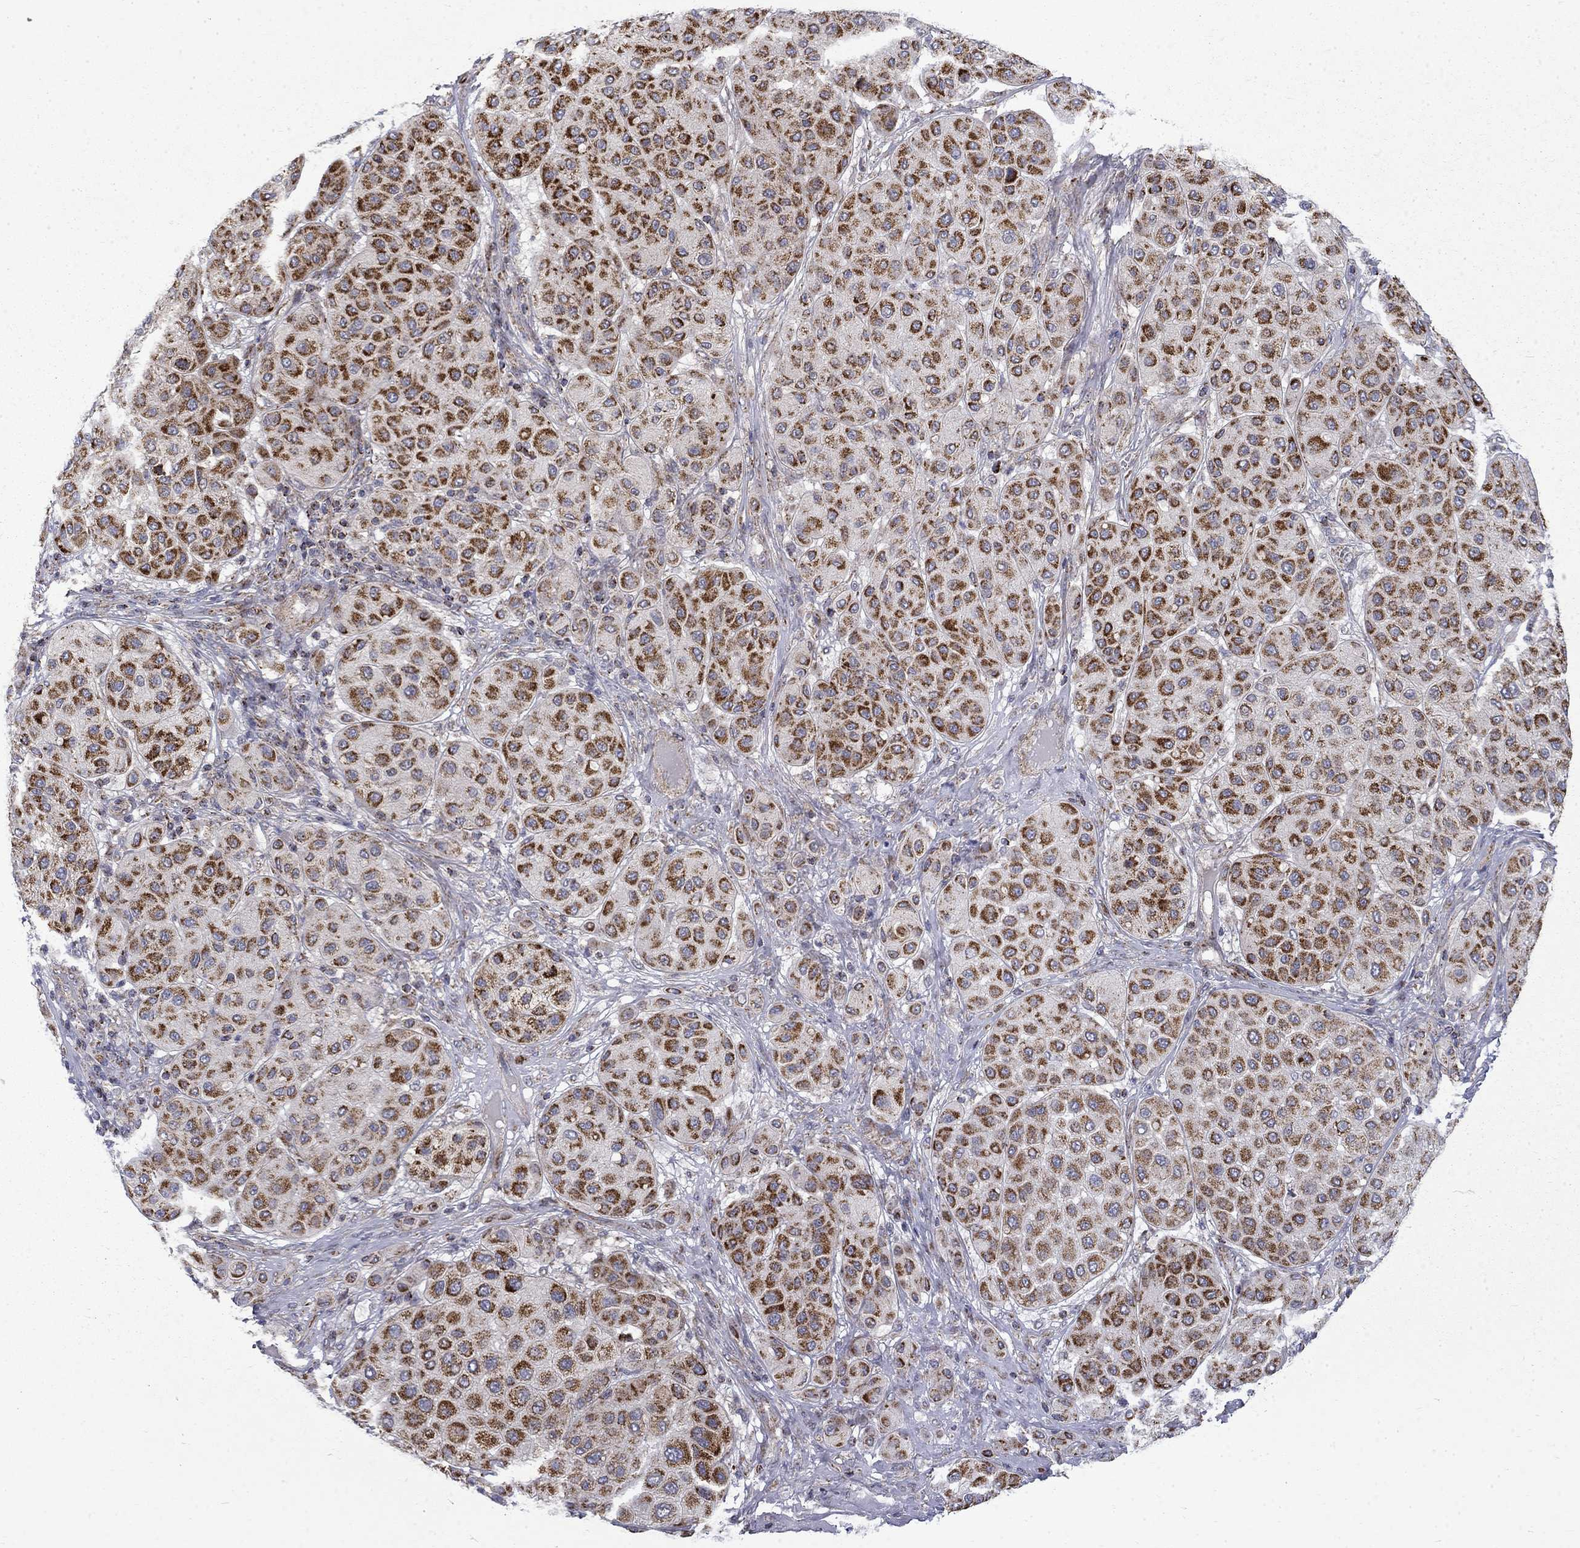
{"staining": {"intensity": "strong", "quantity": ">75%", "location": "cytoplasmic/membranous"}, "tissue": "melanoma", "cell_type": "Tumor cells", "image_type": "cancer", "snomed": [{"axis": "morphology", "description": "Malignant melanoma, Metastatic site"}, {"axis": "topography", "description": "Smooth muscle"}], "caption": "Tumor cells show high levels of strong cytoplasmic/membranous expression in approximately >75% of cells in human melanoma.", "gene": "PCBP3", "patient": {"sex": "male", "age": 41}}